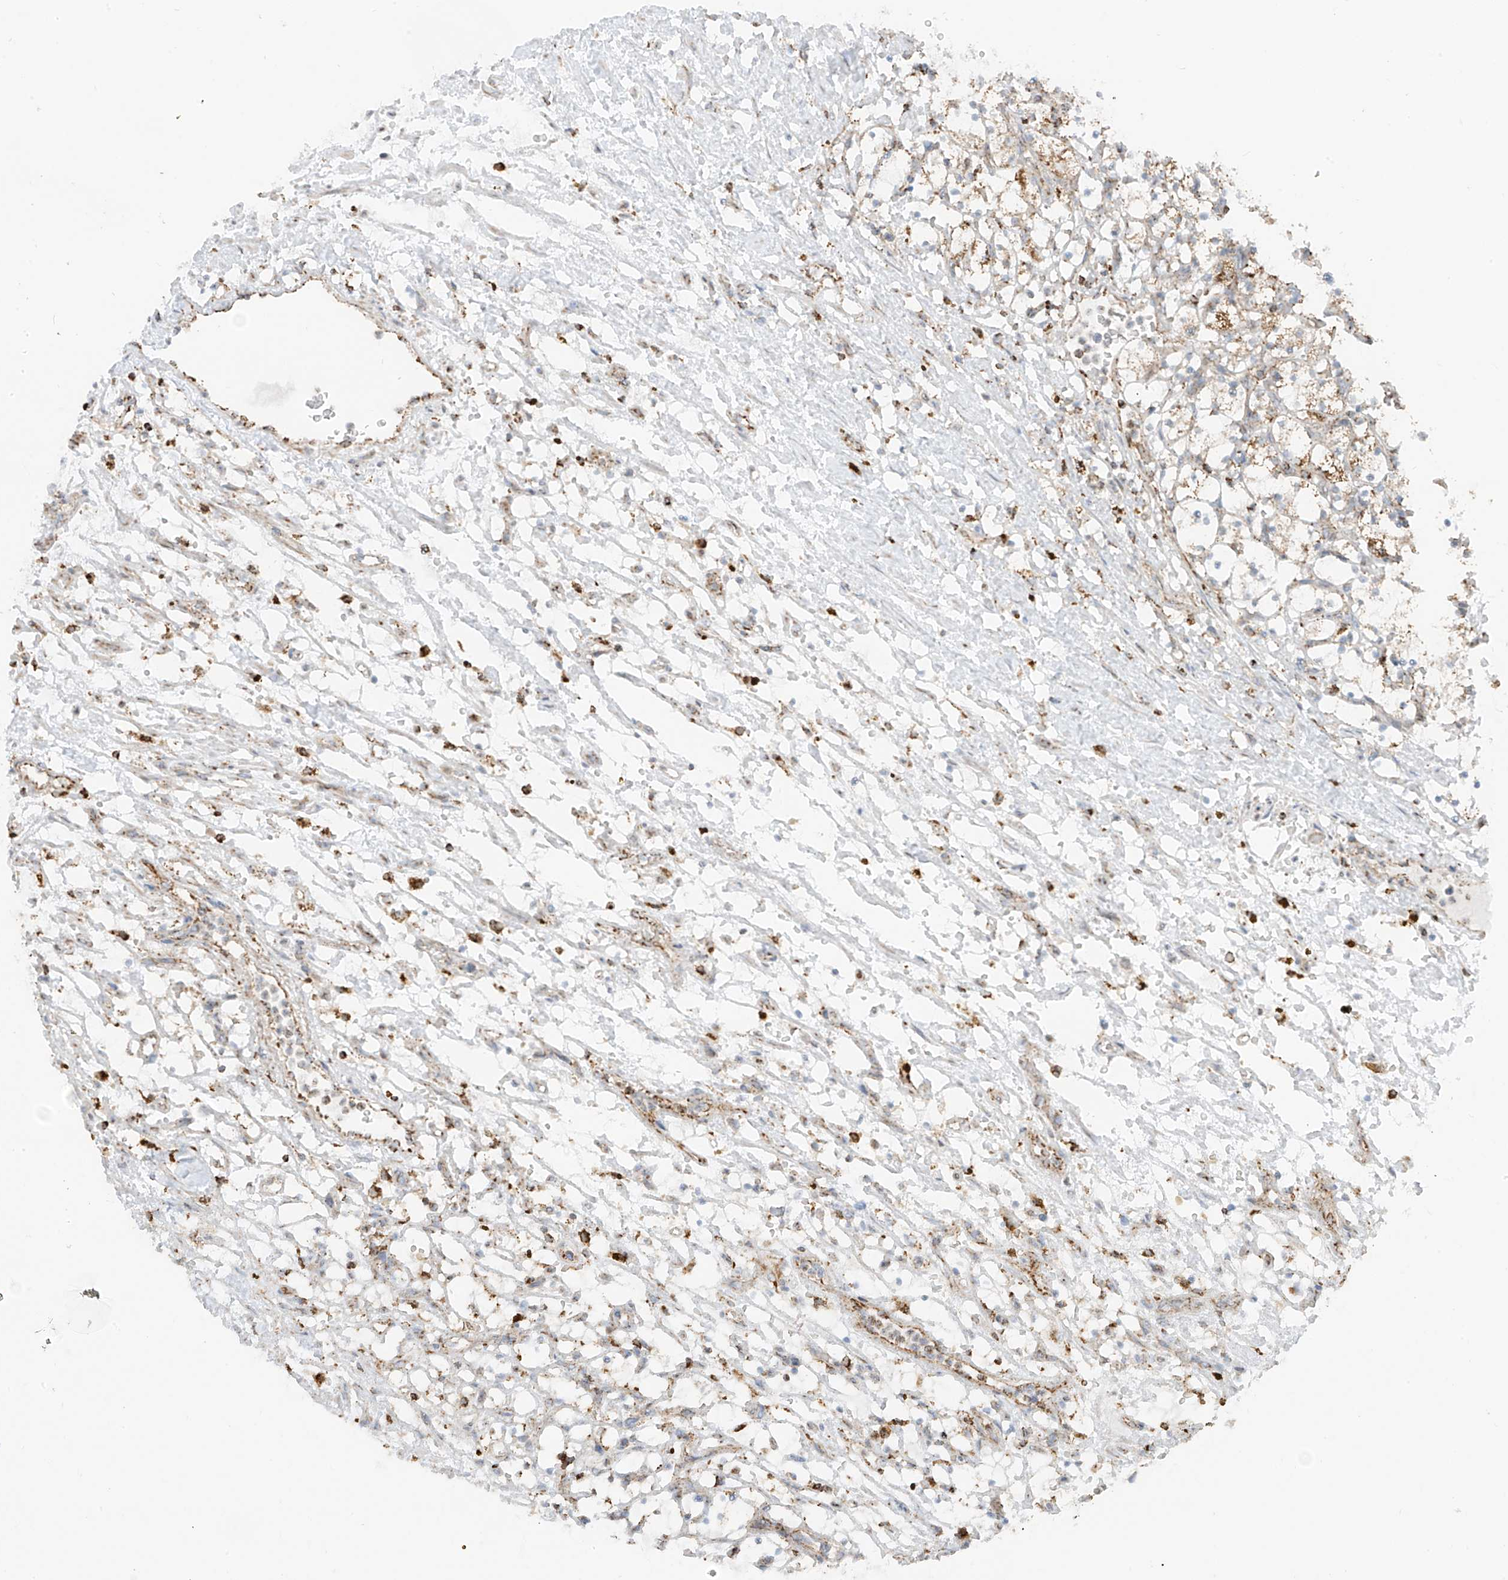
{"staining": {"intensity": "weak", "quantity": "<25%", "location": "cytoplasmic/membranous"}, "tissue": "renal cancer", "cell_type": "Tumor cells", "image_type": "cancer", "snomed": [{"axis": "morphology", "description": "Adenocarcinoma, NOS"}, {"axis": "topography", "description": "Kidney"}], "caption": "The image demonstrates no significant staining in tumor cells of renal cancer (adenocarcinoma).", "gene": "ETHE1", "patient": {"sex": "female", "age": 69}}